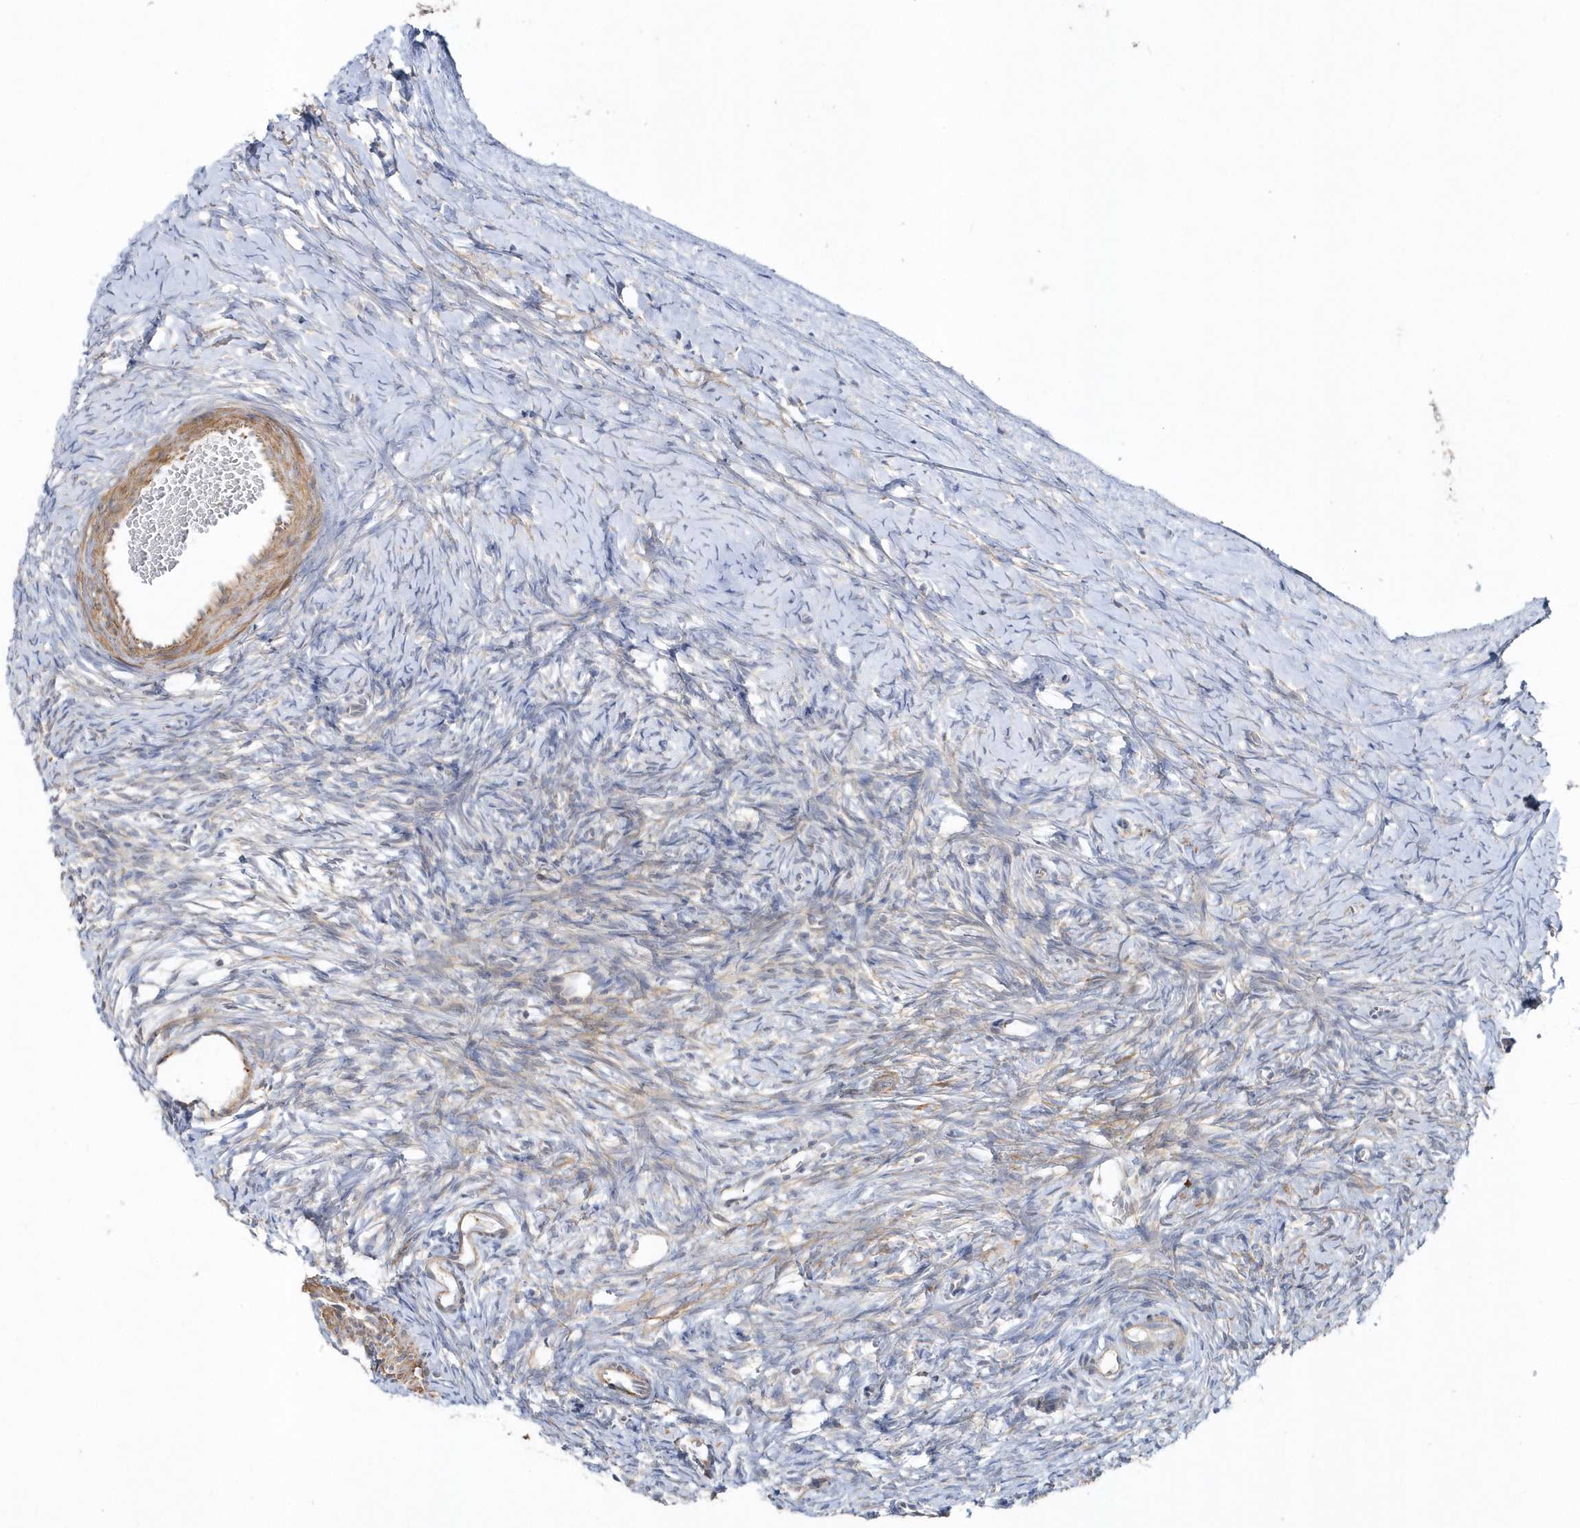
{"staining": {"intensity": "moderate", "quantity": "<25%", "location": "cytoplasmic/membranous"}, "tissue": "ovary", "cell_type": "Ovarian stroma cells", "image_type": "normal", "snomed": [{"axis": "morphology", "description": "Normal tissue, NOS"}, {"axis": "morphology", "description": "Developmental malformation"}, {"axis": "topography", "description": "Ovary"}], "caption": "Immunohistochemical staining of normal ovary exhibits <25% levels of moderate cytoplasmic/membranous protein positivity in approximately <25% of ovarian stroma cells. (IHC, brightfield microscopy, high magnification).", "gene": "LEXM", "patient": {"sex": "female", "age": 39}}